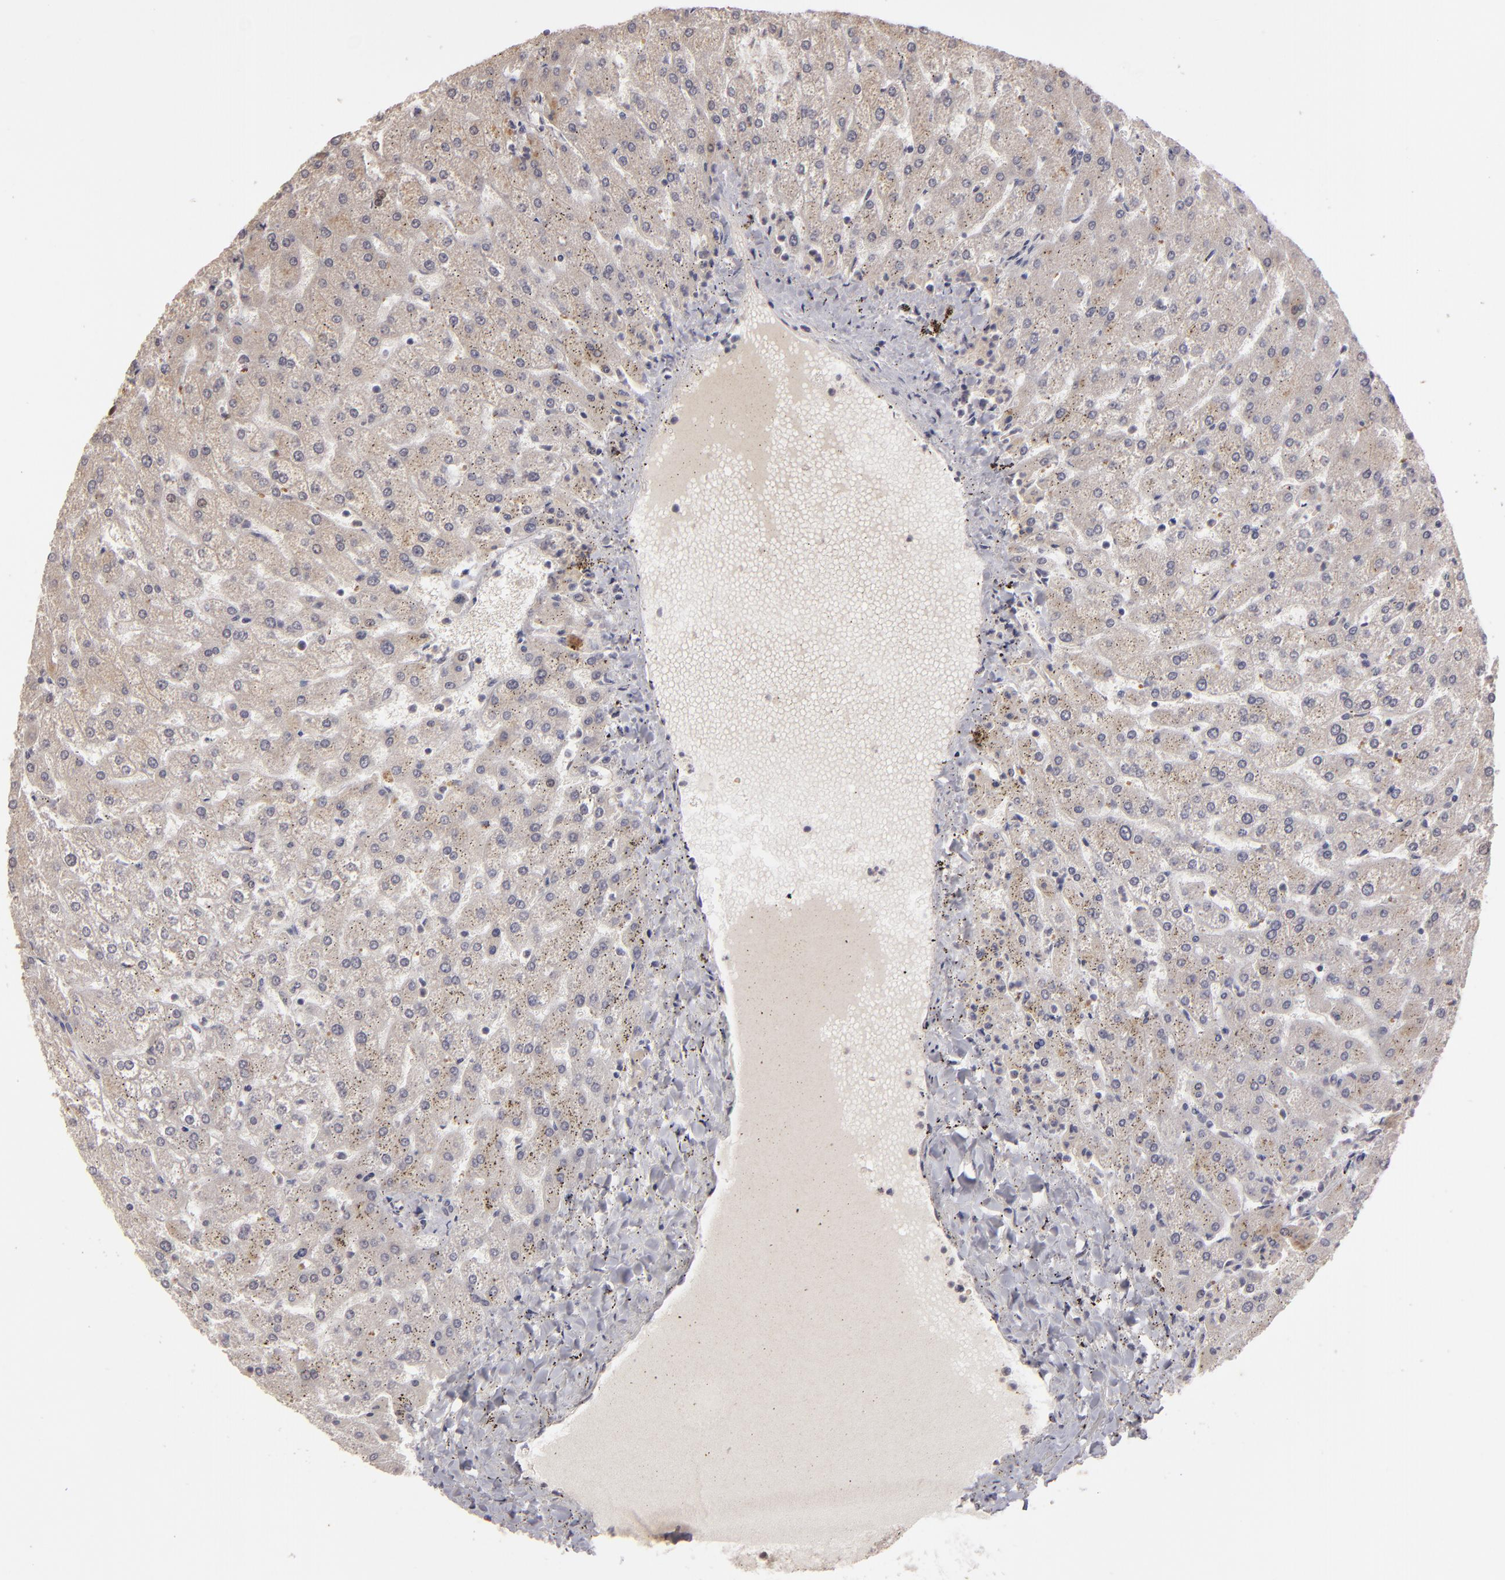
{"staining": {"intensity": "negative", "quantity": "none", "location": "none"}, "tissue": "liver", "cell_type": "Cholangiocytes", "image_type": "normal", "snomed": [{"axis": "morphology", "description": "Normal tissue, NOS"}, {"axis": "topography", "description": "Liver"}], "caption": "This is a micrograph of immunohistochemistry (IHC) staining of normal liver, which shows no positivity in cholangiocytes.", "gene": "DFFA", "patient": {"sex": "female", "age": 32}}